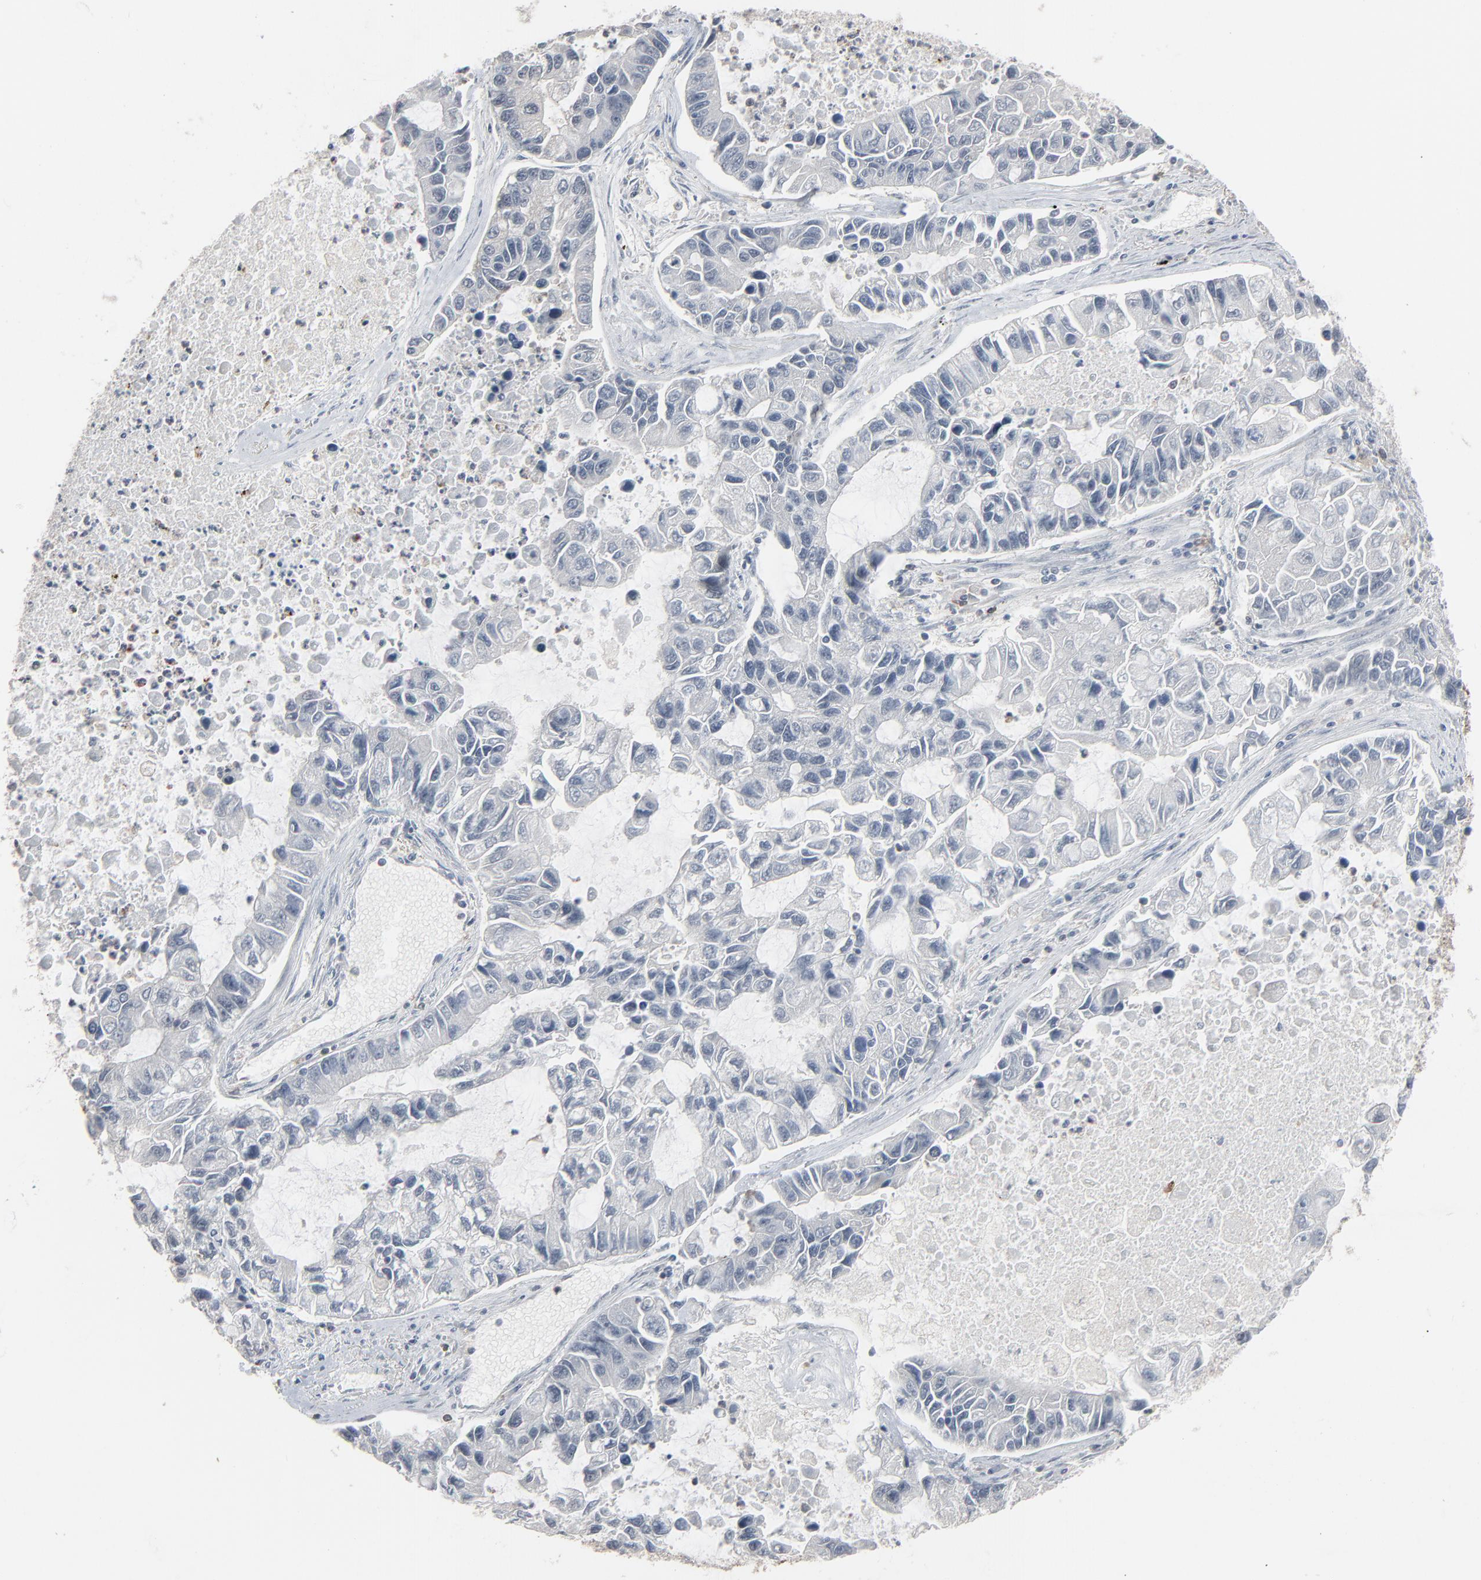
{"staining": {"intensity": "negative", "quantity": "none", "location": "none"}, "tissue": "lung cancer", "cell_type": "Tumor cells", "image_type": "cancer", "snomed": [{"axis": "morphology", "description": "Adenocarcinoma, NOS"}, {"axis": "topography", "description": "Lung"}], "caption": "Lung cancer (adenocarcinoma) was stained to show a protein in brown. There is no significant expression in tumor cells. The staining was performed using DAB (3,3'-diaminobenzidine) to visualize the protein expression in brown, while the nuclei were stained in blue with hematoxylin (Magnification: 20x).", "gene": "DOCK8", "patient": {"sex": "female", "age": 51}}